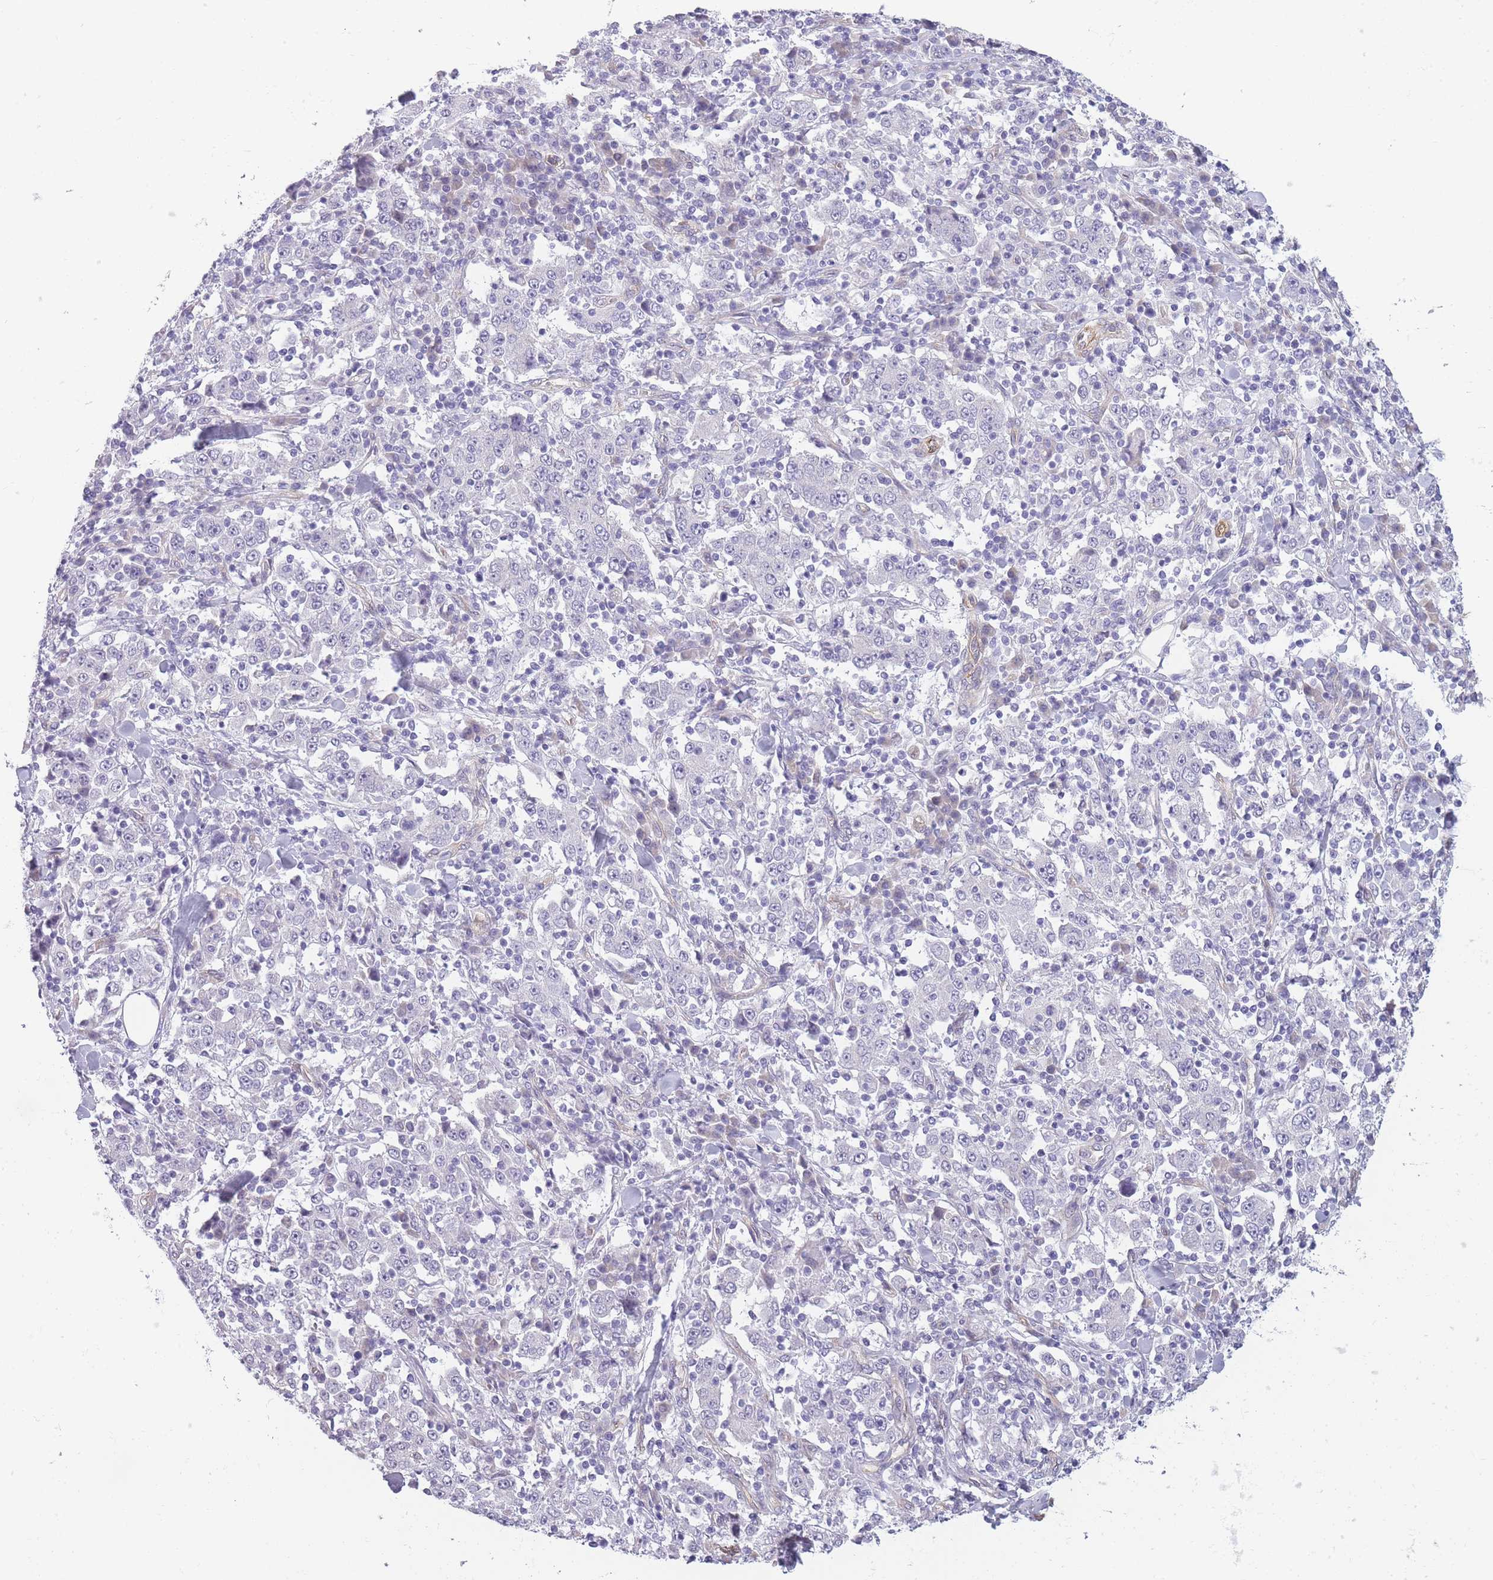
{"staining": {"intensity": "negative", "quantity": "none", "location": "none"}, "tissue": "stomach cancer", "cell_type": "Tumor cells", "image_type": "cancer", "snomed": [{"axis": "morphology", "description": "Normal tissue, NOS"}, {"axis": "morphology", "description": "Adenocarcinoma, NOS"}, {"axis": "topography", "description": "Stomach, upper"}, {"axis": "topography", "description": "Stomach"}], "caption": "Tumor cells show no significant protein expression in stomach cancer.", "gene": "OR6B3", "patient": {"sex": "male", "age": 59}}